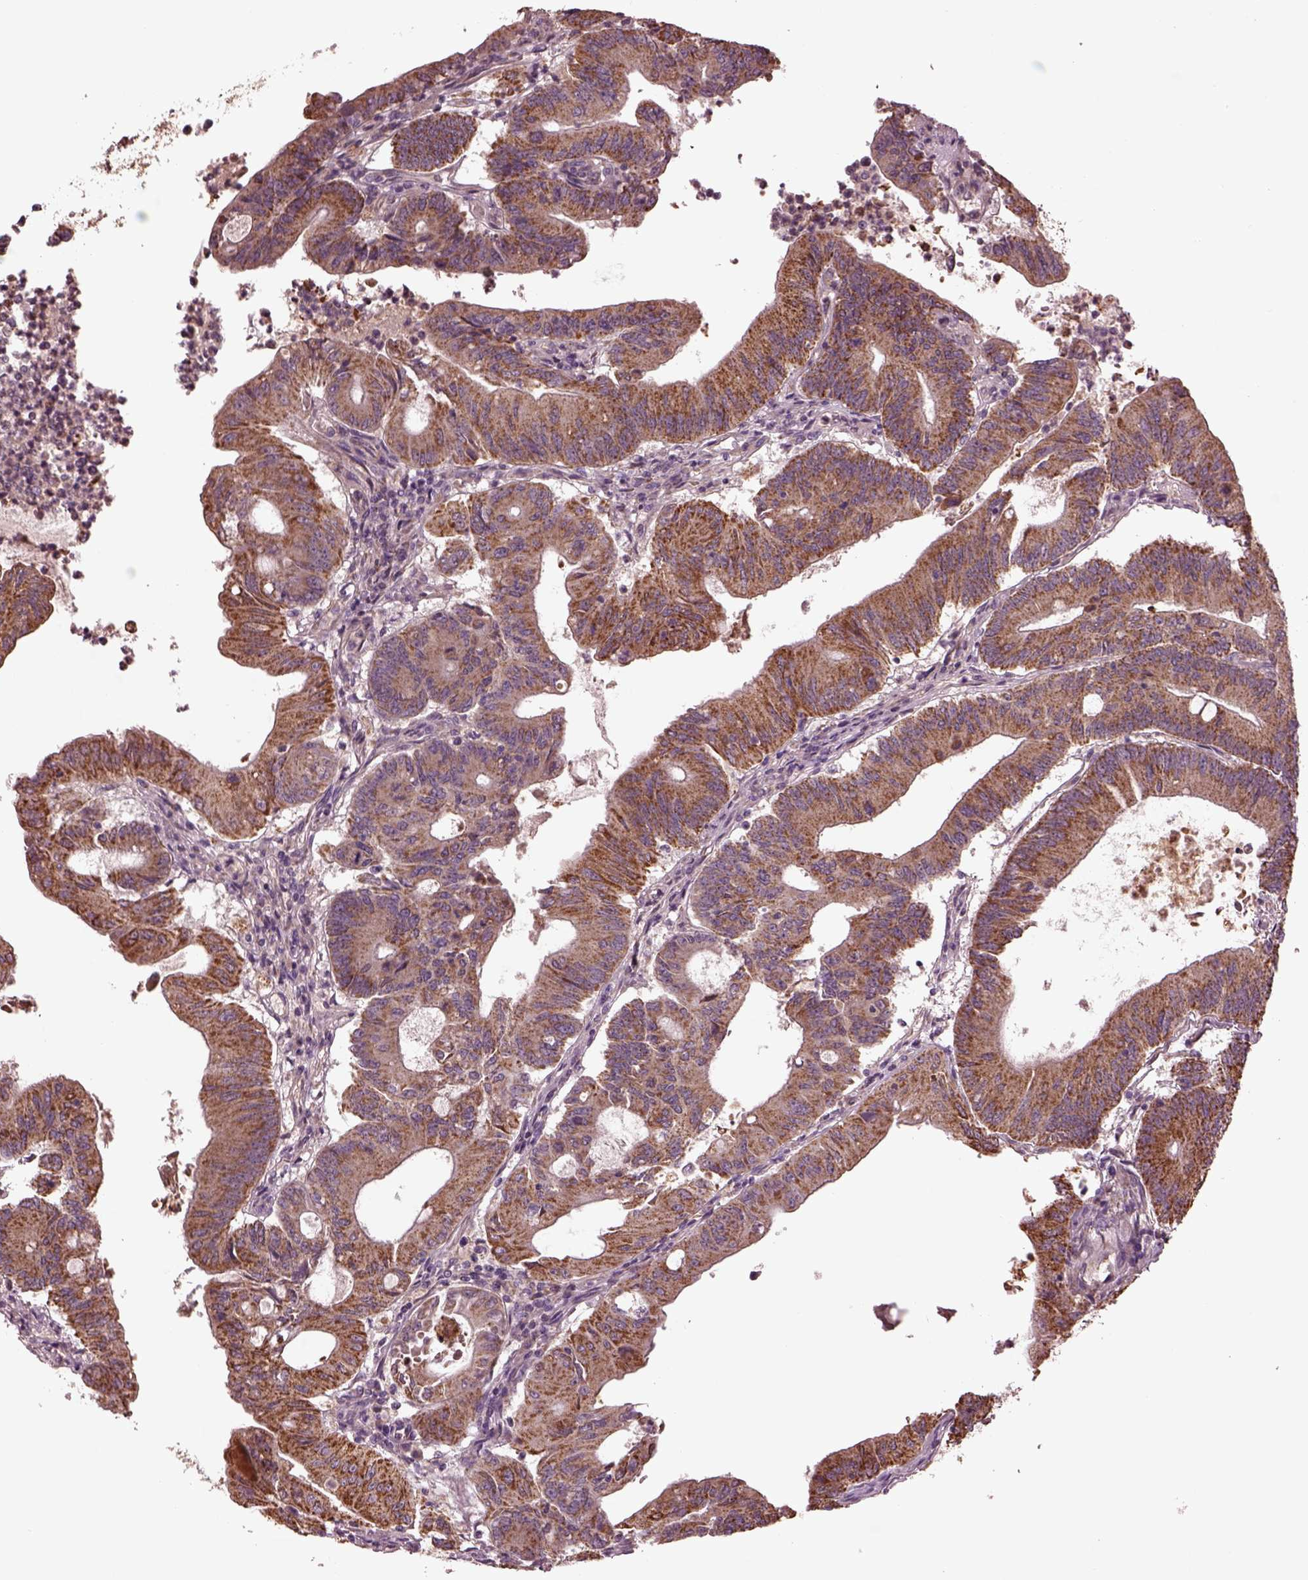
{"staining": {"intensity": "moderate", "quantity": ">75%", "location": "cytoplasmic/membranous"}, "tissue": "colorectal cancer", "cell_type": "Tumor cells", "image_type": "cancer", "snomed": [{"axis": "morphology", "description": "Adenocarcinoma, NOS"}, {"axis": "topography", "description": "Colon"}], "caption": "Tumor cells demonstrate medium levels of moderate cytoplasmic/membranous staining in about >75% of cells in adenocarcinoma (colorectal). (DAB (3,3'-diaminobenzidine) IHC, brown staining for protein, blue staining for nuclei).", "gene": "TMEM254", "patient": {"sex": "female", "age": 70}}